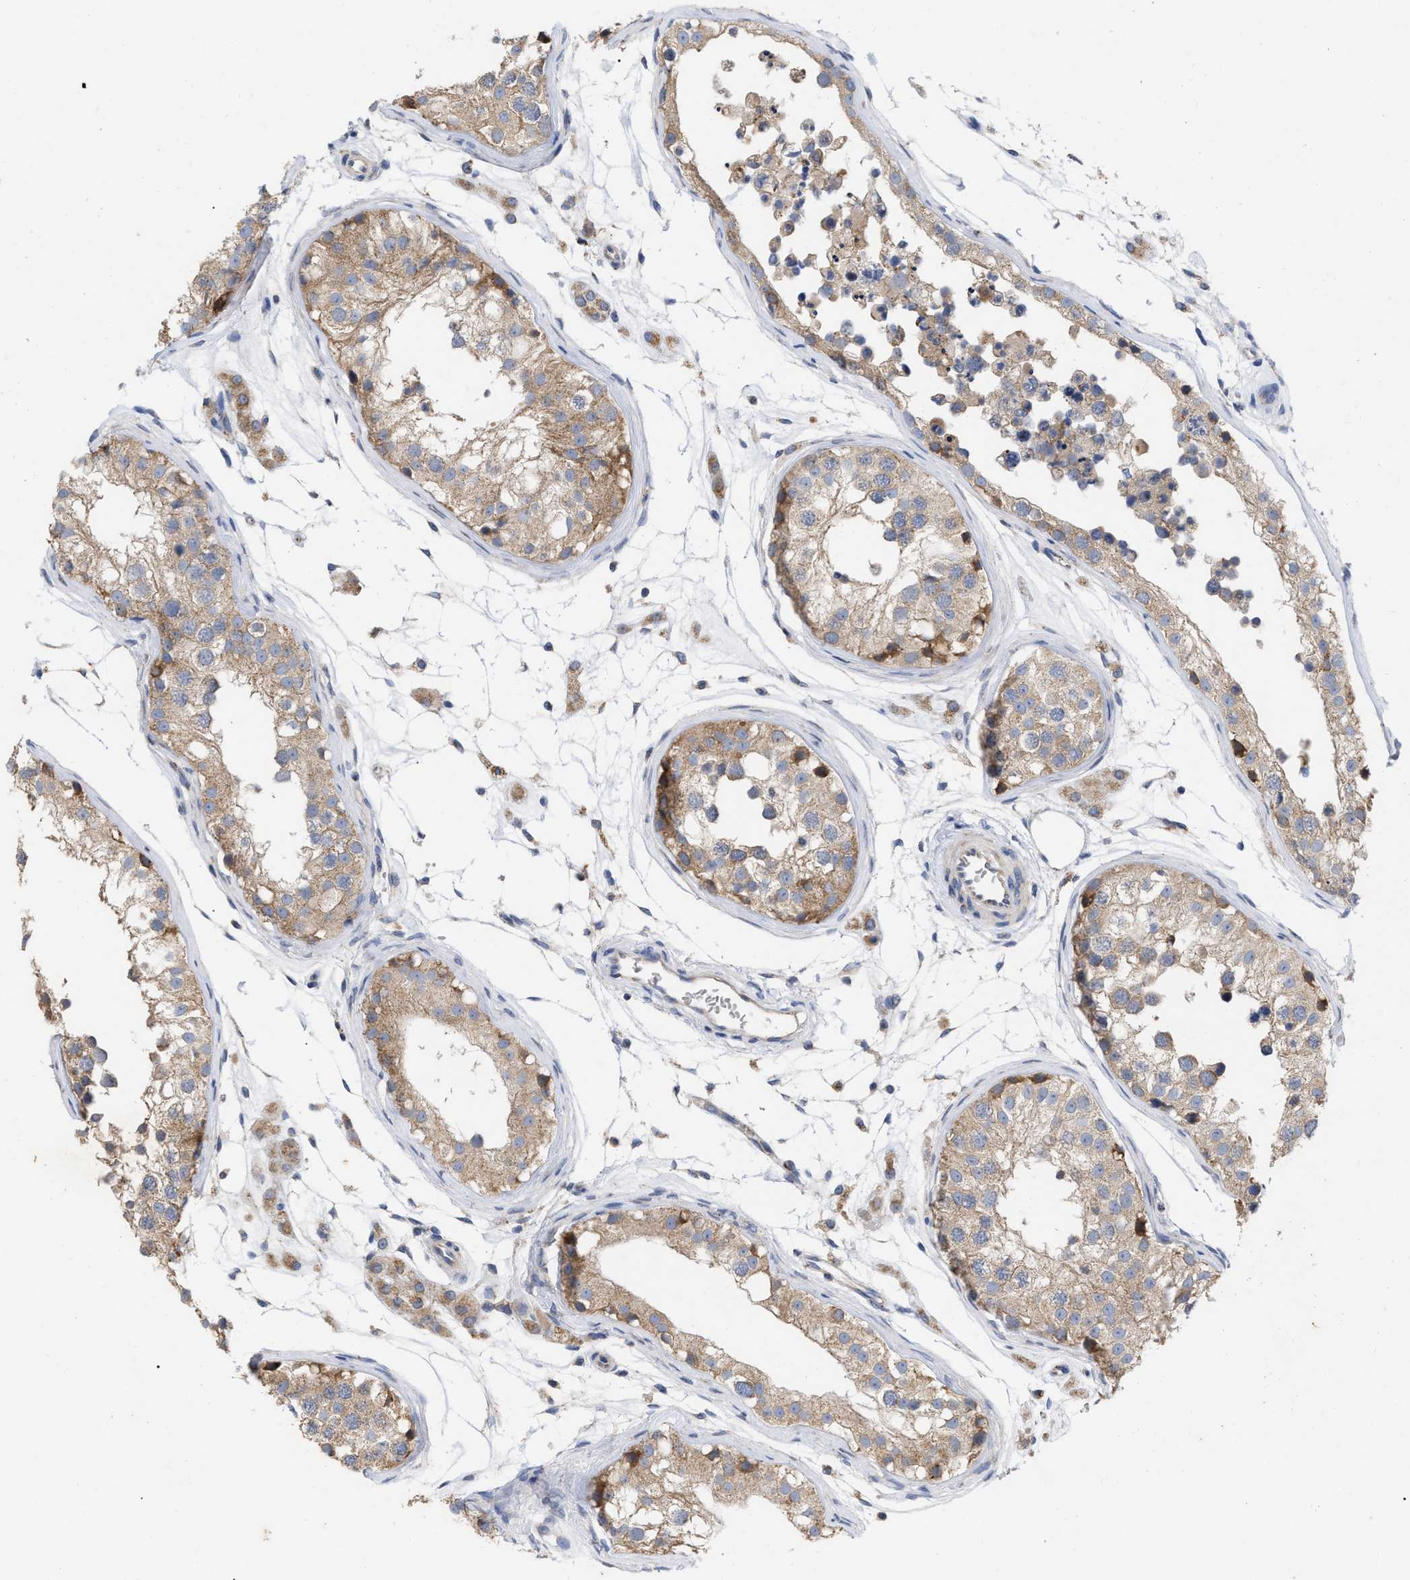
{"staining": {"intensity": "moderate", "quantity": "25%-75%", "location": "cytoplasmic/membranous"}, "tissue": "testis", "cell_type": "Cells in seminiferous ducts", "image_type": "normal", "snomed": [{"axis": "morphology", "description": "Normal tissue, NOS"}, {"axis": "morphology", "description": "Adenocarcinoma, metastatic, NOS"}, {"axis": "topography", "description": "Testis"}], "caption": "A brown stain shows moderate cytoplasmic/membranous staining of a protein in cells in seminiferous ducts of unremarkable human testis. (DAB (3,3'-diaminobenzidine) IHC, brown staining for protein, blue staining for nuclei).", "gene": "VIP", "patient": {"sex": "male", "age": 26}}